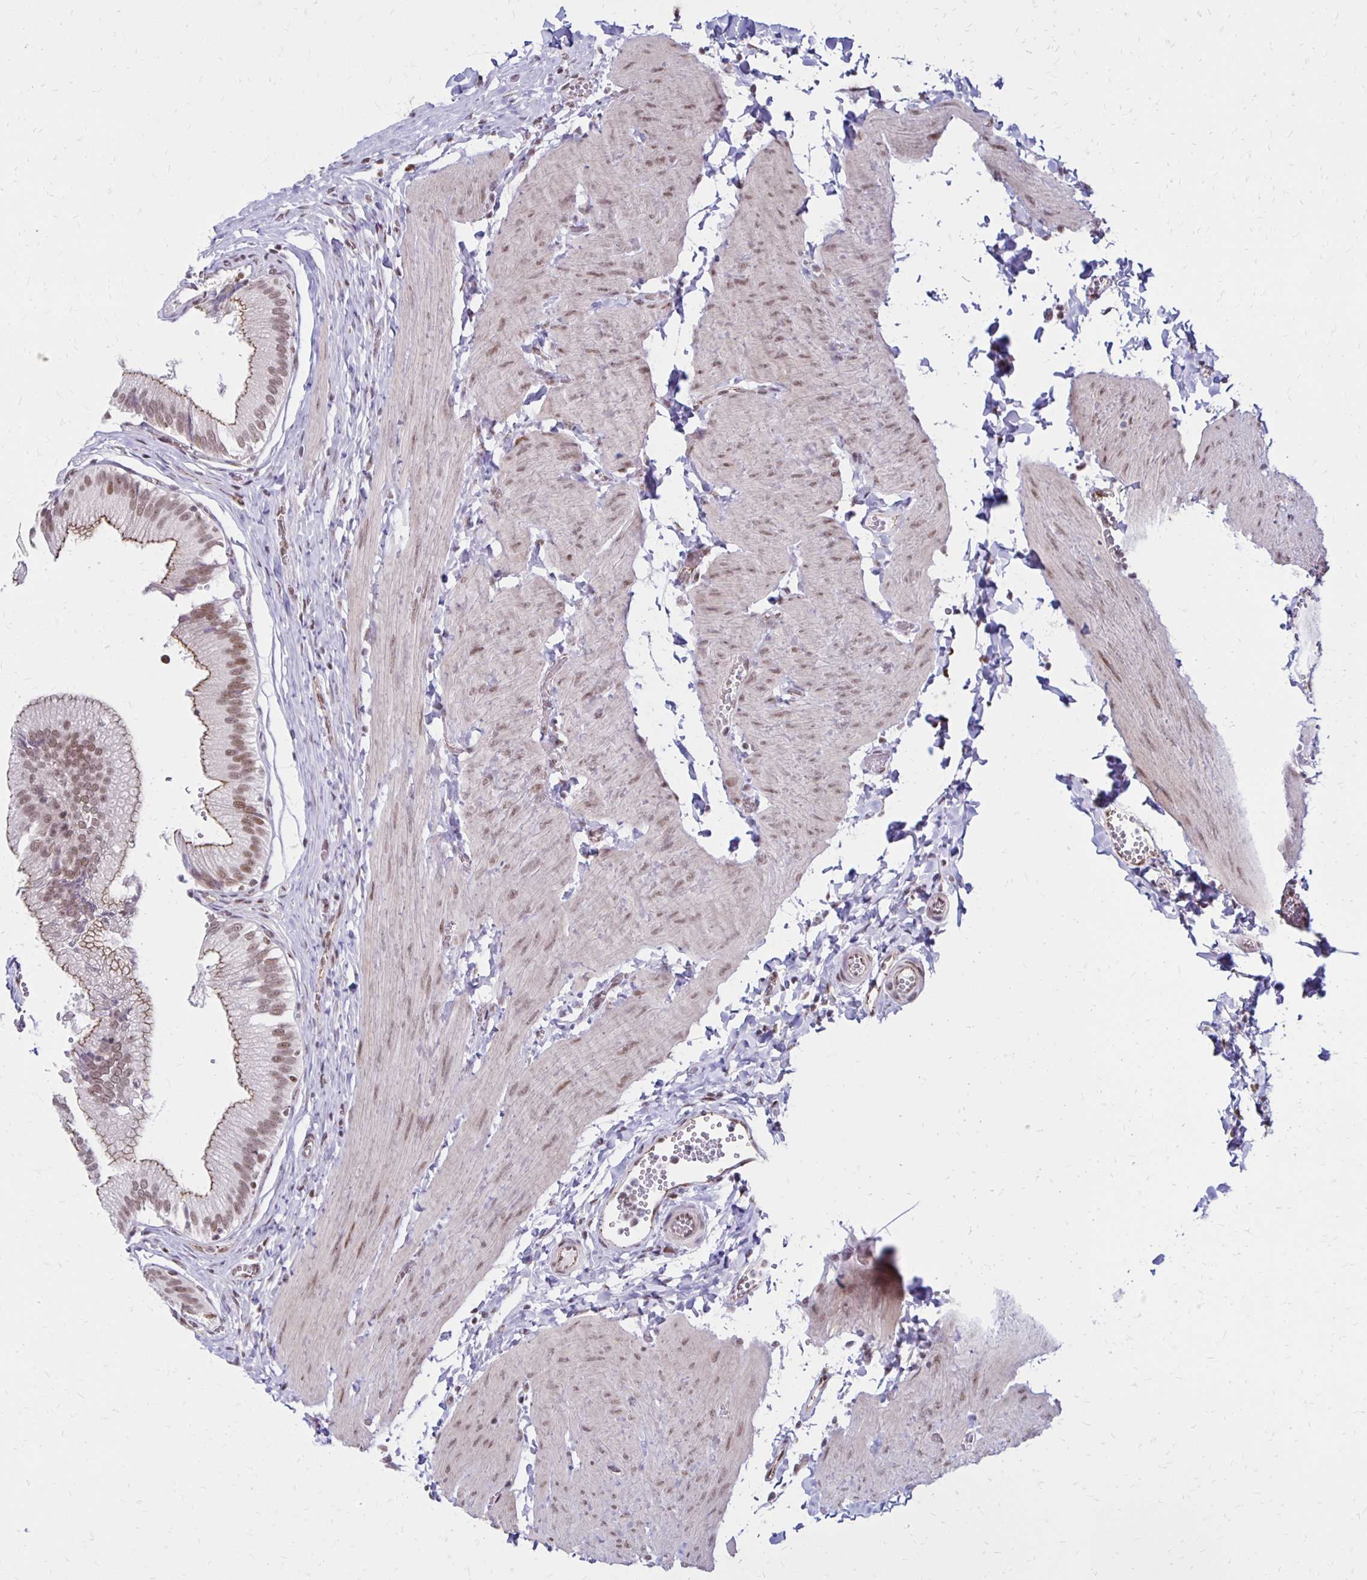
{"staining": {"intensity": "moderate", "quantity": ">75%", "location": "cytoplasmic/membranous,nuclear"}, "tissue": "gallbladder", "cell_type": "Glandular cells", "image_type": "normal", "snomed": [{"axis": "morphology", "description": "Normal tissue, NOS"}, {"axis": "topography", "description": "Gallbladder"}, {"axis": "topography", "description": "Peripheral nerve tissue"}], "caption": "Gallbladder stained with DAB IHC shows medium levels of moderate cytoplasmic/membranous,nuclear positivity in approximately >75% of glandular cells. (DAB (3,3'-diaminobenzidine) IHC, brown staining for protein, blue staining for nuclei).", "gene": "DDB2", "patient": {"sex": "male", "age": 17}}